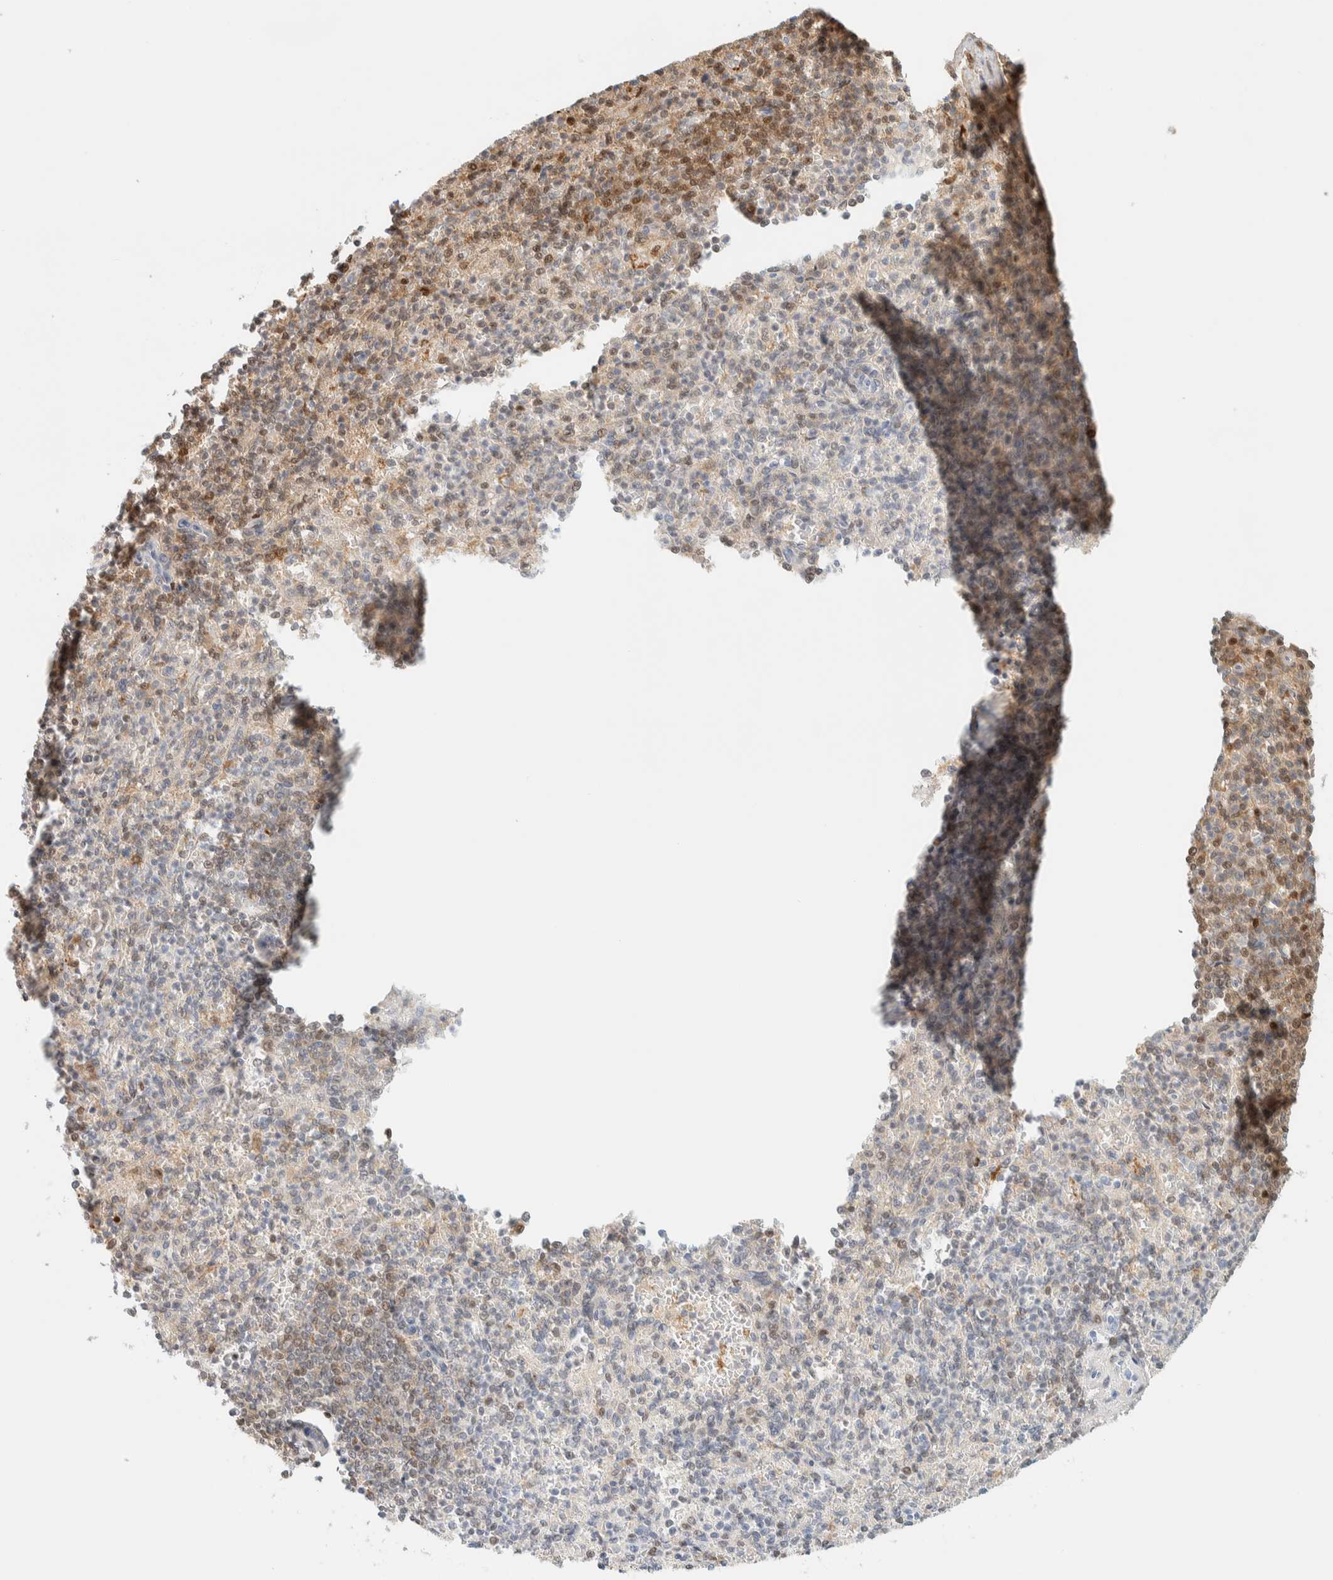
{"staining": {"intensity": "moderate", "quantity": "25%-75%", "location": "nuclear"}, "tissue": "spleen", "cell_type": "Cells in red pulp", "image_type": "normal", "snomed": [{"axis": "morphology", "description": "Normal tissue, NOS"}, {"axis": "topography", "description": "Spleen"}], "caption": "Protein staining of normal spleen reveals moderate nuclear staining in approximately 25%-75% of cells in red pulp. Using DAB (brown) and hematoxylin (blue) stains, captured at high magnification using brightfield microscopy.", "gene": "ZBTB37", "patient": {"sex": "female", "age": 74}}